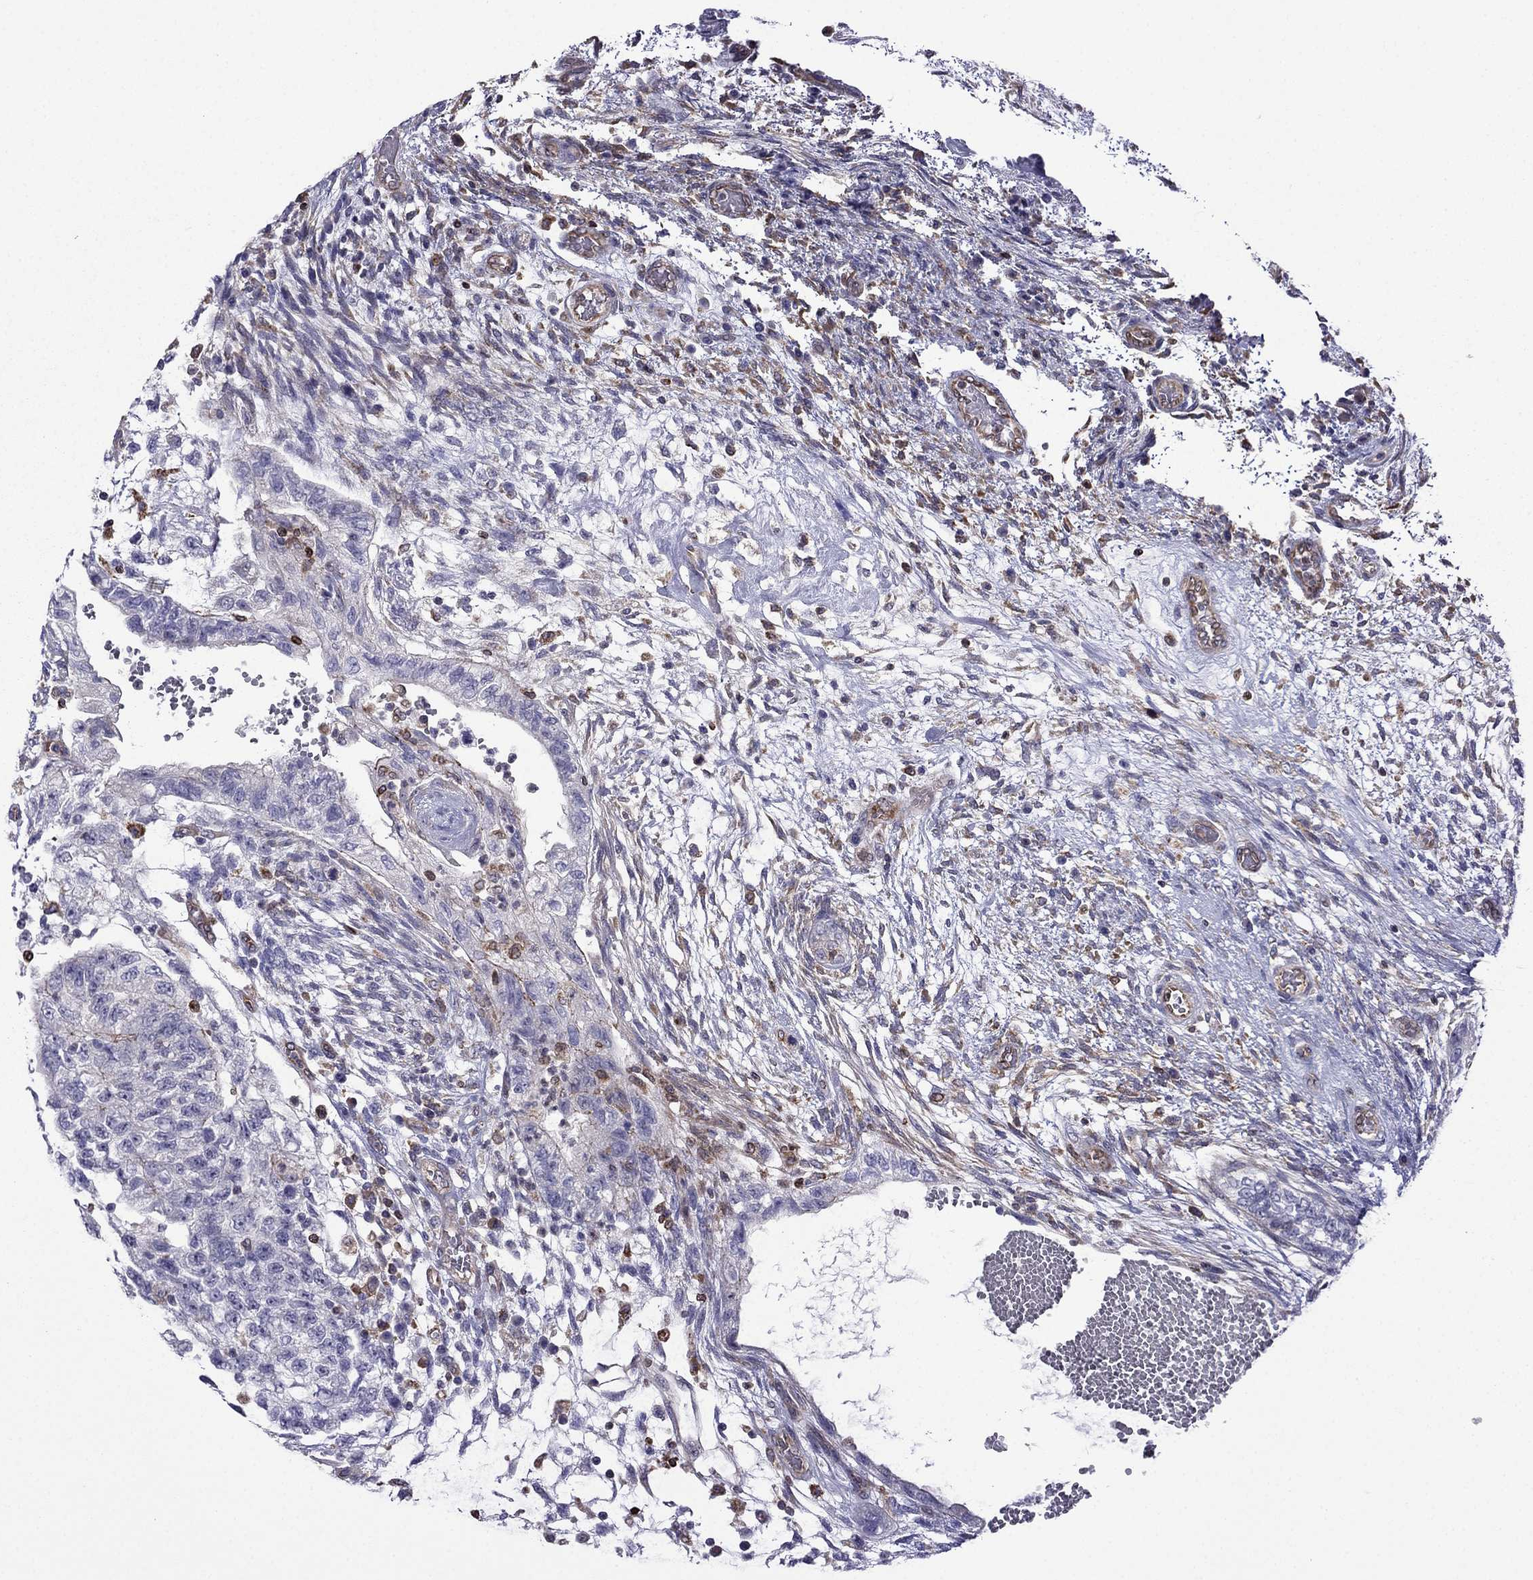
{"staining": {"intensity": "negative", "quantity": "none", "location": "none"}, "tissue": "testis cancer", "cell_type": "Tumor cells", "image_type": "cancer", "snomed": [{"axis": "morphology", "description": "Normal tissue, NOS"}, {"axis": "morphology", "description": "Carcinoma, Embryonal, NOS"}, {"axis": "topography", "description": "Testis"}, {"axis": "topography", "description": "Epididymis"}], "caption": "Immunohistochemistry (IHC) photomicrograph of neoplastic tissue: human embryonal carcinoma (testis) stained with DAB exhibits no significant protein positivity in tumor cells.", "gene": "GNAL", "patient": {"sex": "male", "age": 32}}